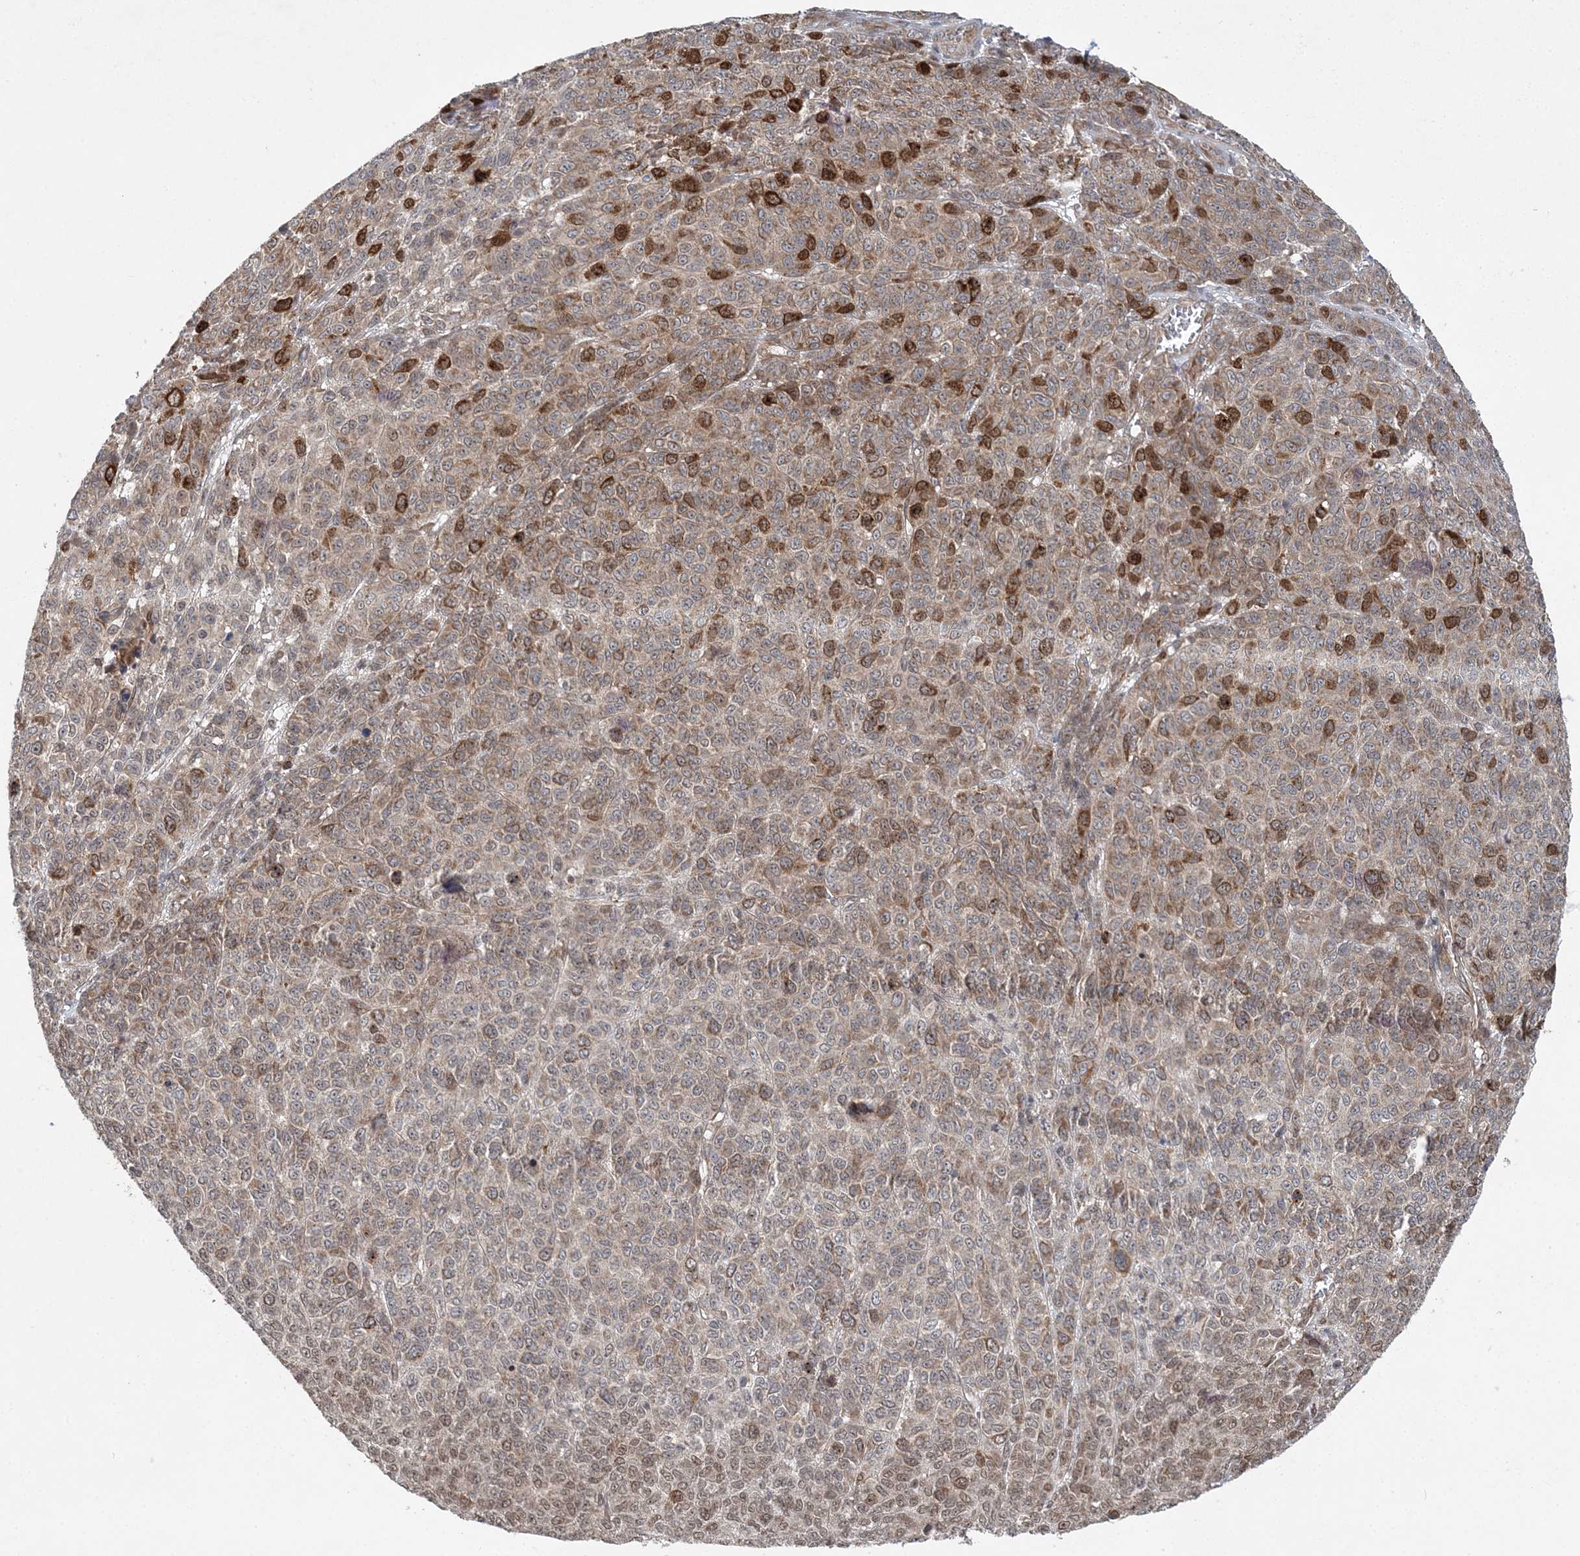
{"staining": {"intensity": "moderate", "quantity": "25%-75%", "location": "cytoplasmic/membranous,nuclear"}, "tissue": "melanoma", "cell_type": "Tumor cells", "image_type": "cancer", "snomed": [{"axis": "morphology", "description": "Malignant melanoma, NOS"}, {"axis": "topography", "description": "Skin"}], "caption": "The histopathology image demonstrates staining of malignant melanoma, revealing moderate cytoplasmic/membranous and nuclear protein expression (brown color) within tumor cells.", "gene": "MXI1", "patient": {"sex": "male", "age": 49}}